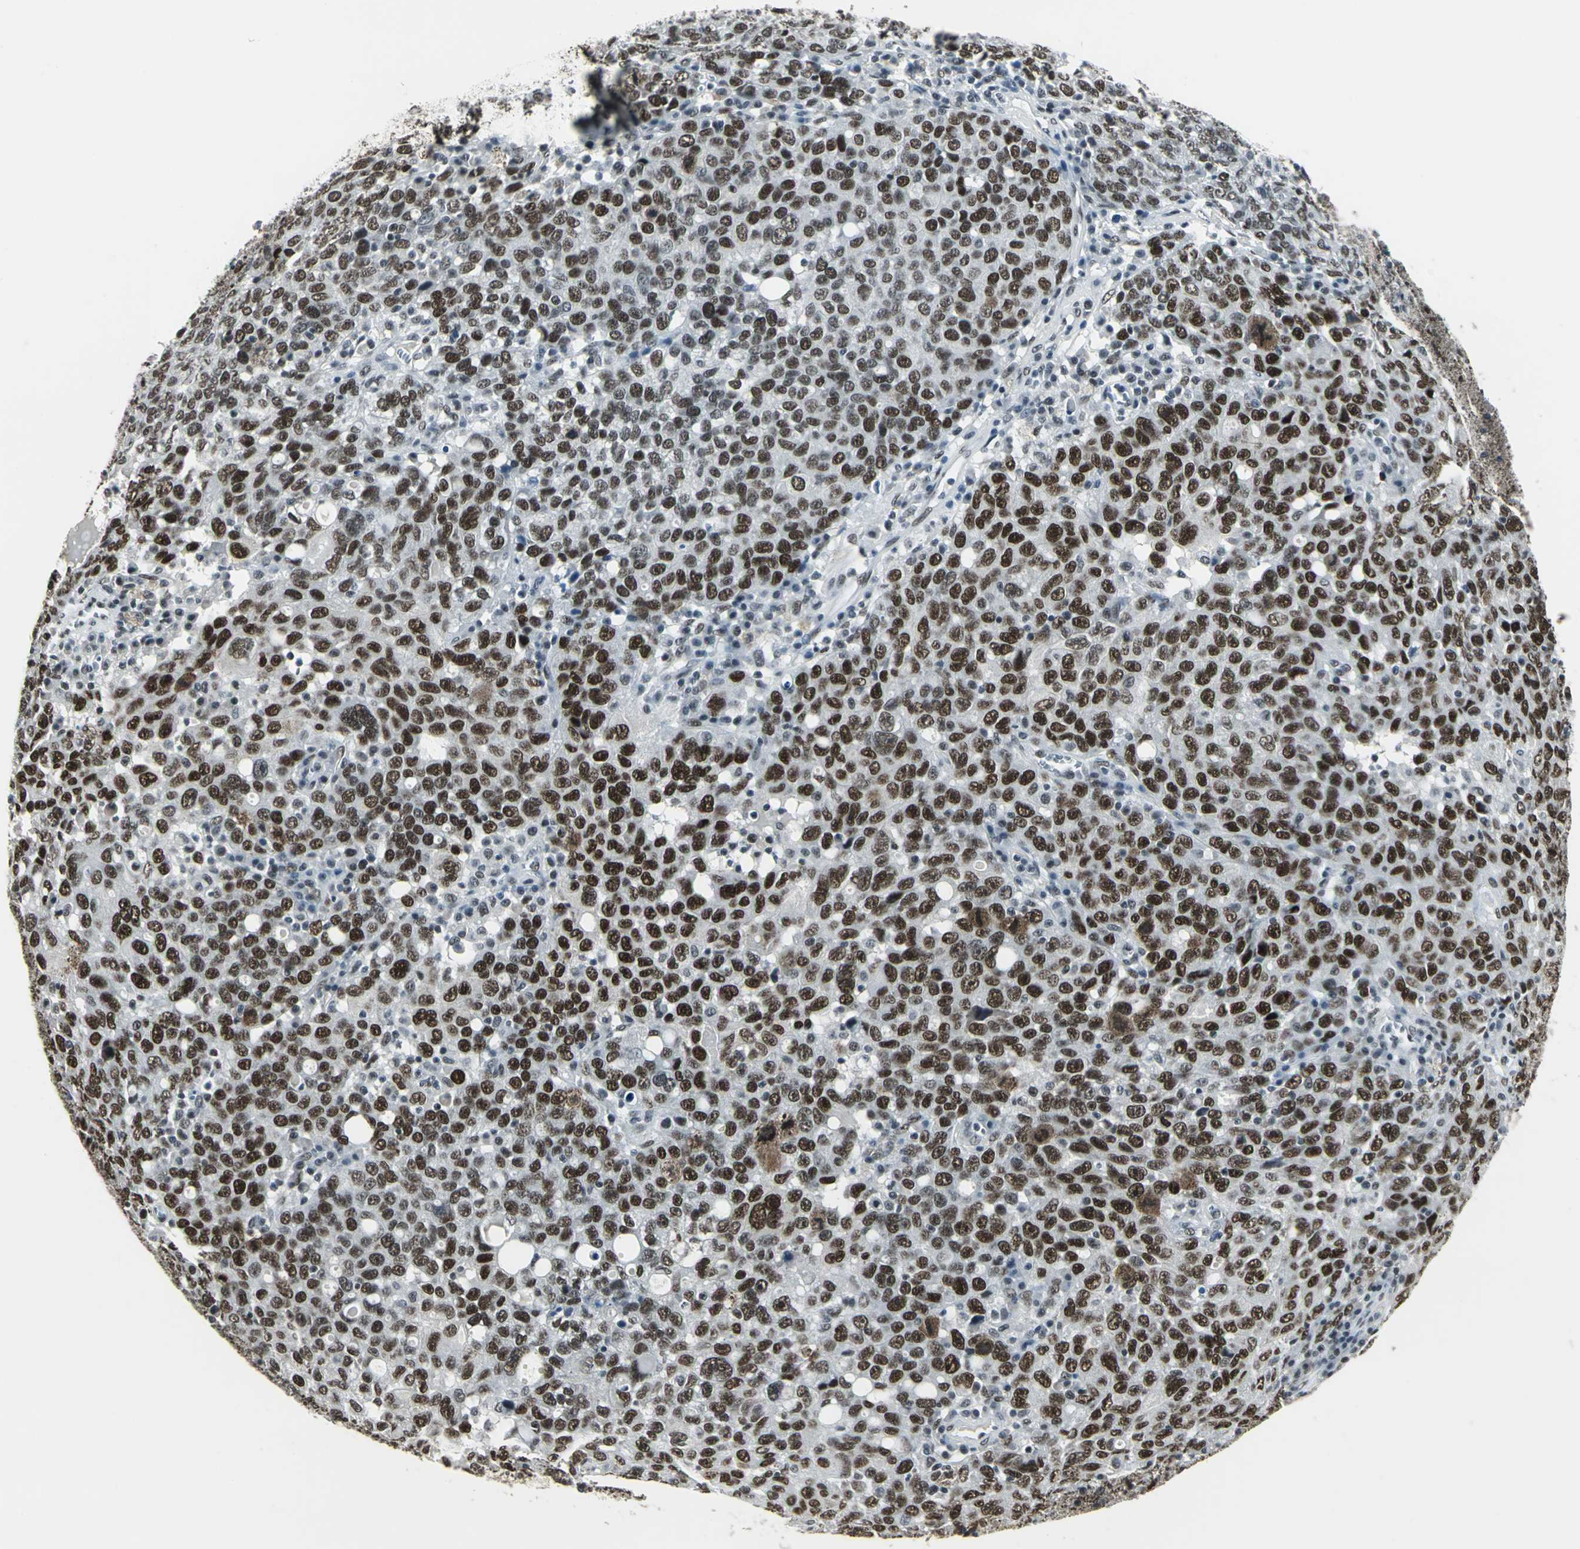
{"staining": {"intensity": "strong", "quantity": ">75%", "location": "nuclear"}, "tissue": "ovarian cancer", "cell_type": "Tumor cells", "image_type": "cancer", "snomed": [{"axis": "morphology", "description": "Carcinoma, endometroid"}, {"axis": "topography", "description": "Ovary"}], "caption": "Ovarian endometroid carcinoma stained for a protein (brown) shows strong nuclear positive staining in approximately >75% of tumor cells.", "gene": "ADNP", "patient": {"sex": "female", "age": 62}}